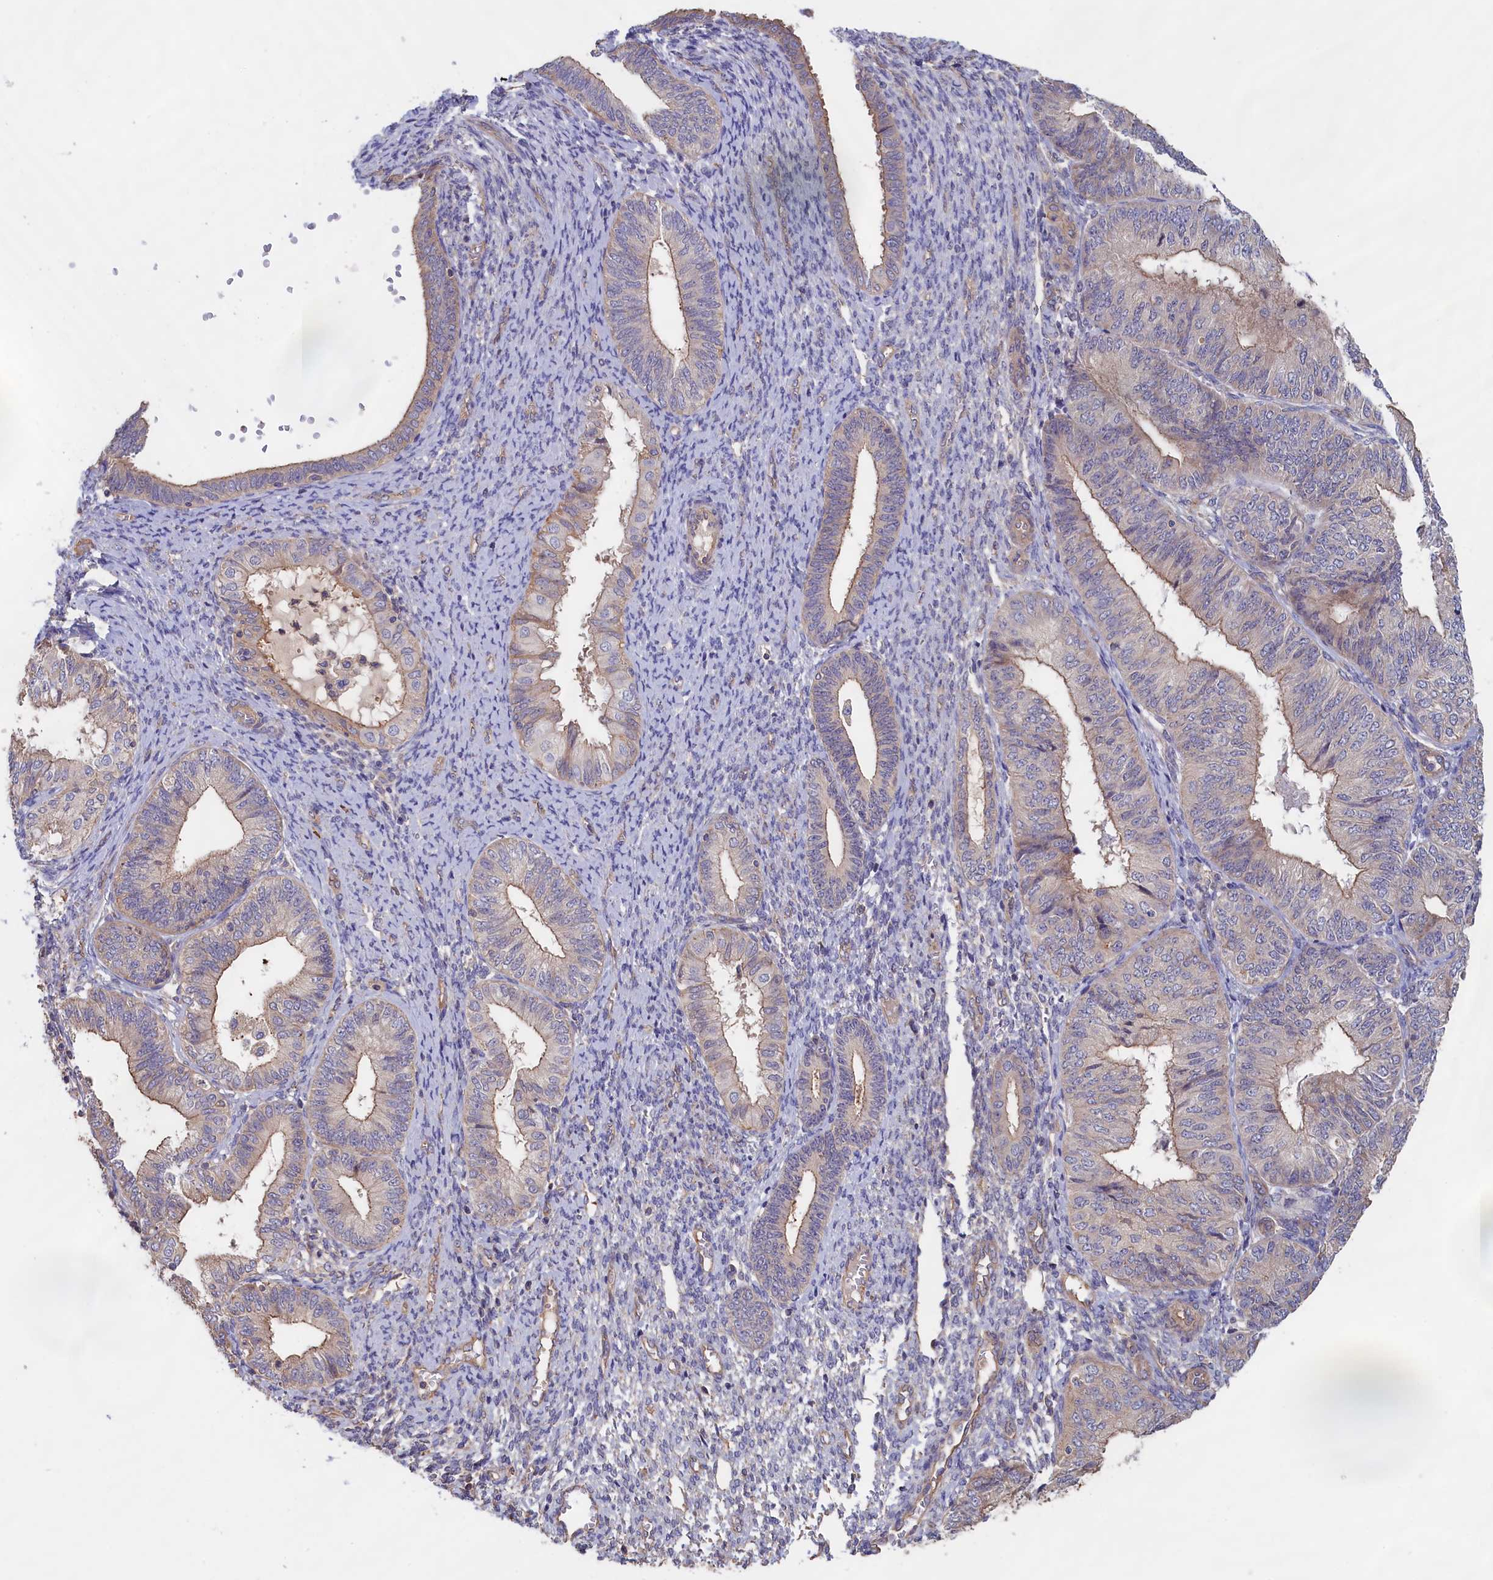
{"staining": {"intensity": "moderate", "quantity": "25%-75%", "location": "cytoplasmic/membranous"}, "tissue": "endometrial cancer", "cell_type": "Tumor cells", "image_type": "cancer", "snomed": [{"axis": "morphology", "description": "Adenocarcinoma, NOS"}, {"axis": "topography", "description": "Endometrium"}], "caption": "IHC staining of endometrial cancer, which shows medium levels of moderate cytoplasmic/membranous positivity in approximately 25%-75% of tumor cells indicating moderate cytoplasmic/membranous protein expression. The staining was performed using DAB (brown) for protein detection and nuclei were counterstained in hematoxylin (blue).", "gene": "ANKRD2", "patient": {"sex": "female", "age": 58}}